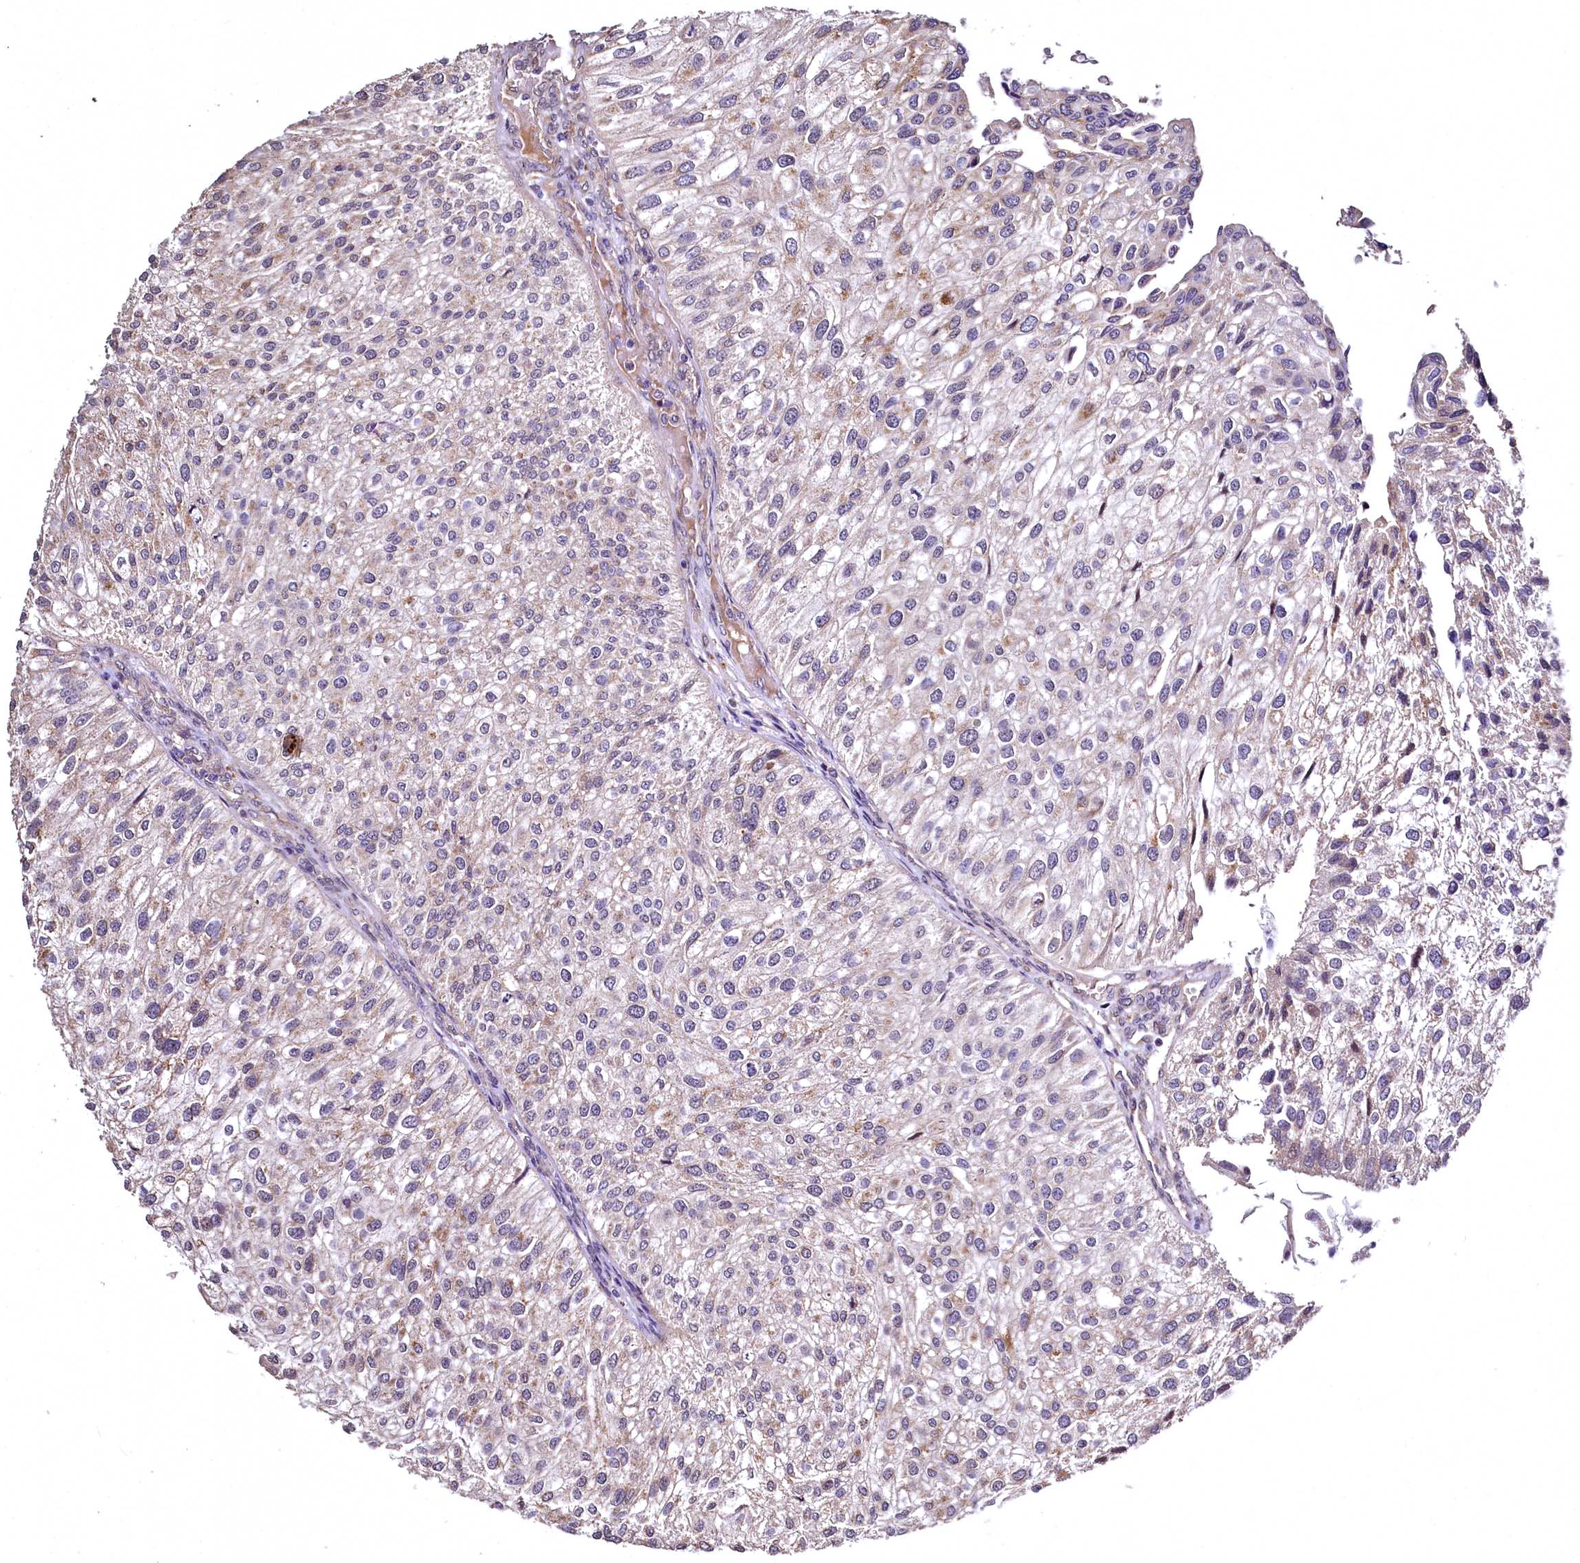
{"staining": {"intensity": "negative", "quantity": "none", "location": "none"}, "tissue": "urothelial cancer", "cell_type": "Tumor cells", "image_type": "cancer", "snomed": [{"axis": "morphology", "description": "Urothelial carcinoma, Low grade"}, {"axis": "topography", "description": "Urinary bladder"}], "caption": "This is an IHC image of urothelial cancer. There is no positivity in tumor cells.", "gene": "TBCEL", "patient": {"sex": "female", "age": 89}}